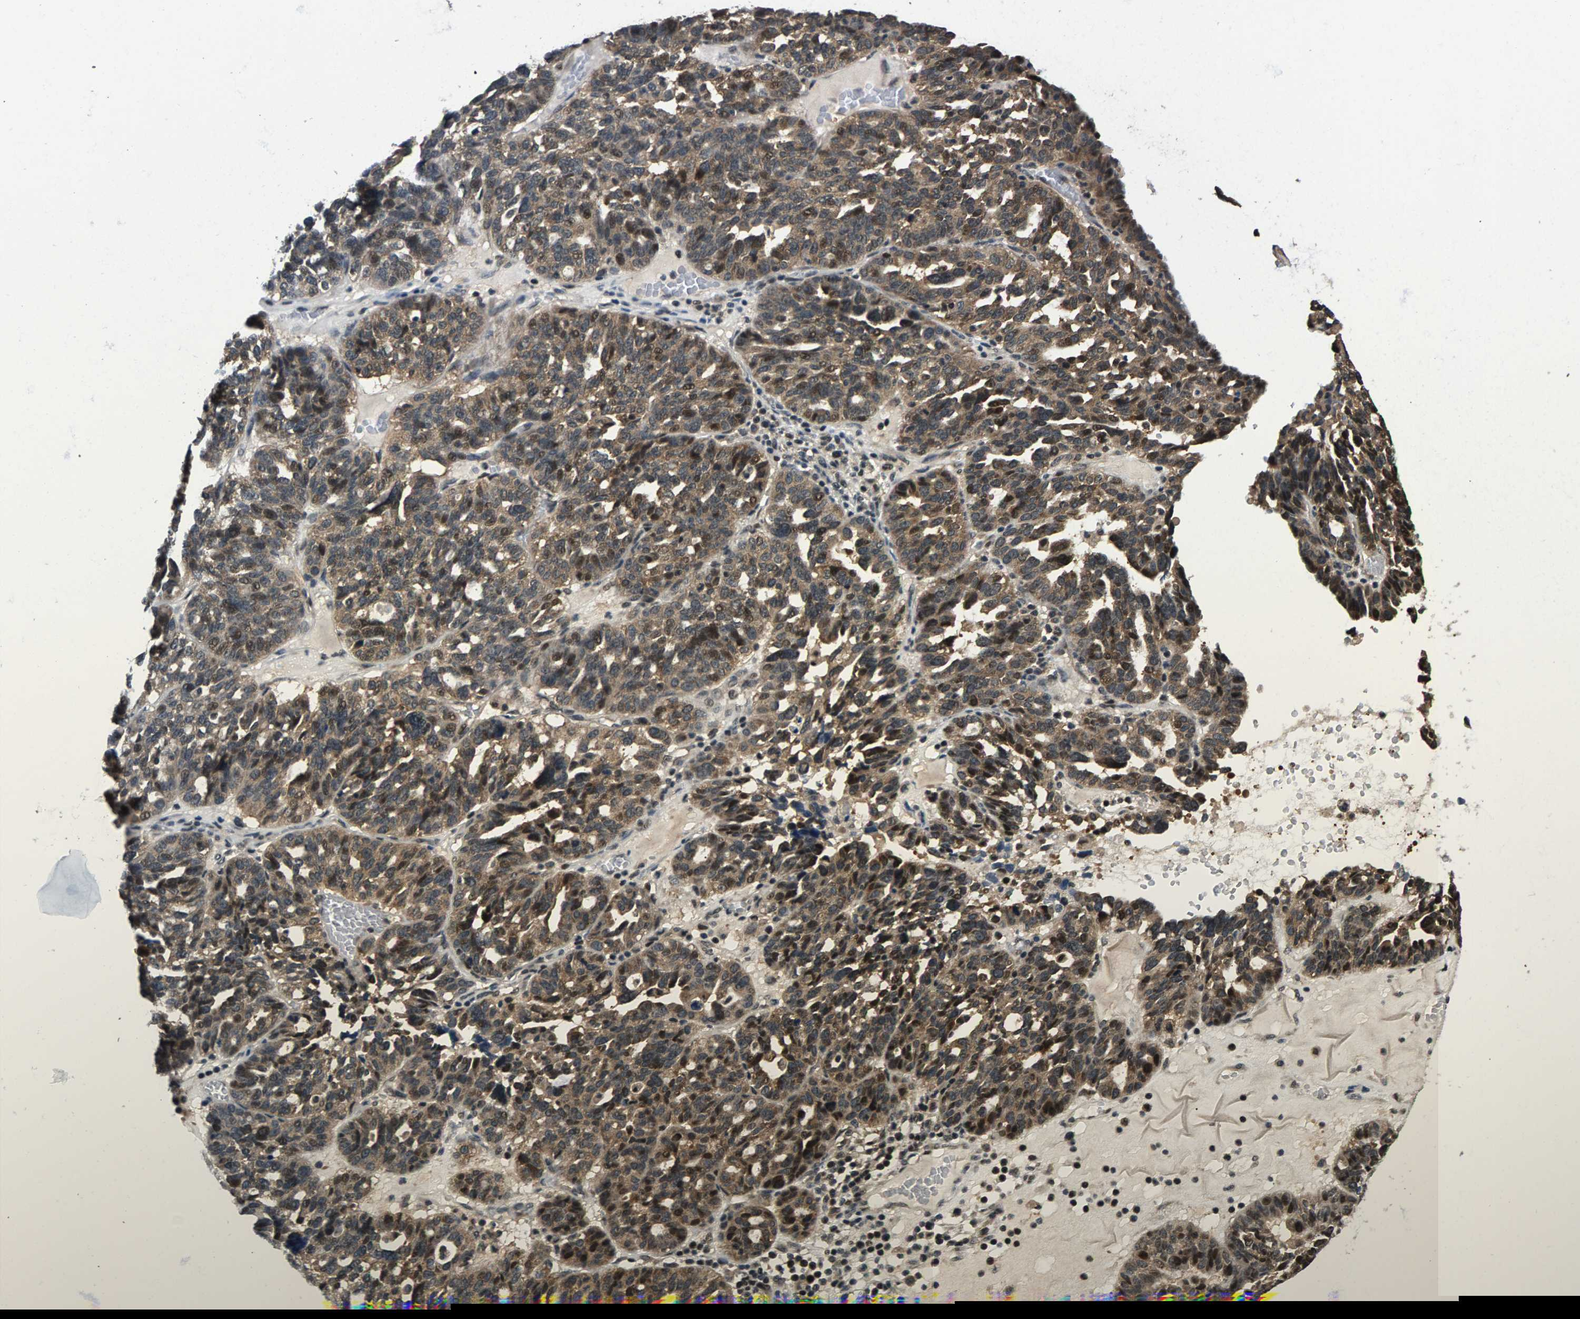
{"staining": {"intensity": "moderate", "quantity": ">75%", "location": "cytoplasmic/membranous,nuclear"}, "tissue": "ovarian cancer", "cell_type": "Tumor cells", "image_type": "cancer", "snomed": [{"axis": "morphology", "description": "Cystadenocarcinoma, serous, NOS"}, {"axis": "topography", "description": "Ovary"}], "caption": "Ovarian cancer (serous cystadenocarcinoma) stained for a protein shows moderate cytoplasmic/membranous and nuclear positivity in tumor cells.", "gene": "RBM33", "patient": {"sex": "female", "age": 59}}